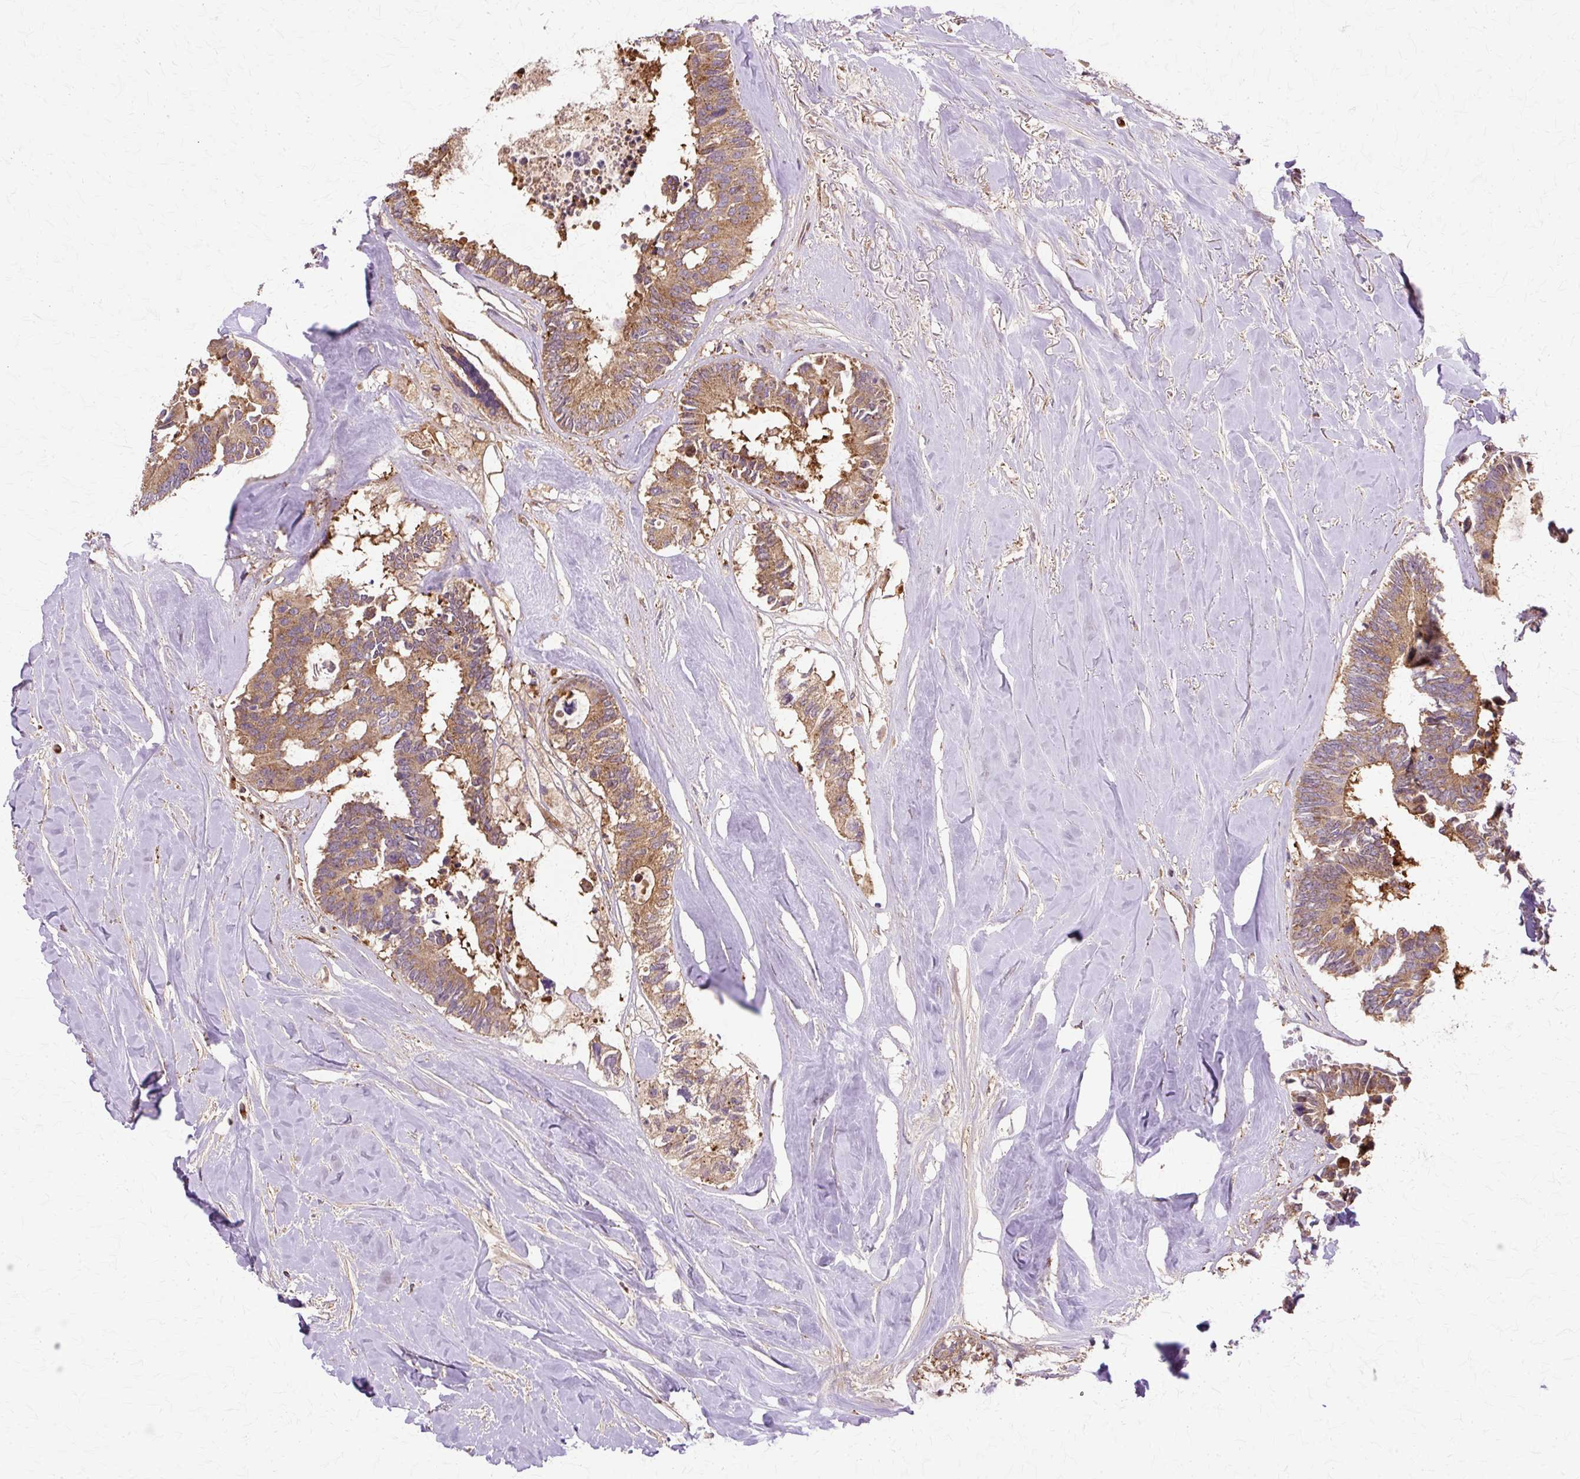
{"staining": {"intensity": "moderate", "quantity": ">75%", "location": "cytoplasmic/membranous"}, "tissue": "colorectal cancer", "cell_type": "Tumor cells", "image_type": "cancer", "snomed": [{"axis": "morphology", "description": "Adenocarcinoma, NOS"}, {"axis": "topography", "description": "Colon"}, {"axis": "topography", "description": "Rectum"}], "caption": "Immunohistochemical staining of human colorectal adenocarcinoma displays moderate cytoplasmic/membranous protein positivity in about >75% of tumor cells.", "gene": "COPB1", "patient": {"sex": "male", "age": 57}}